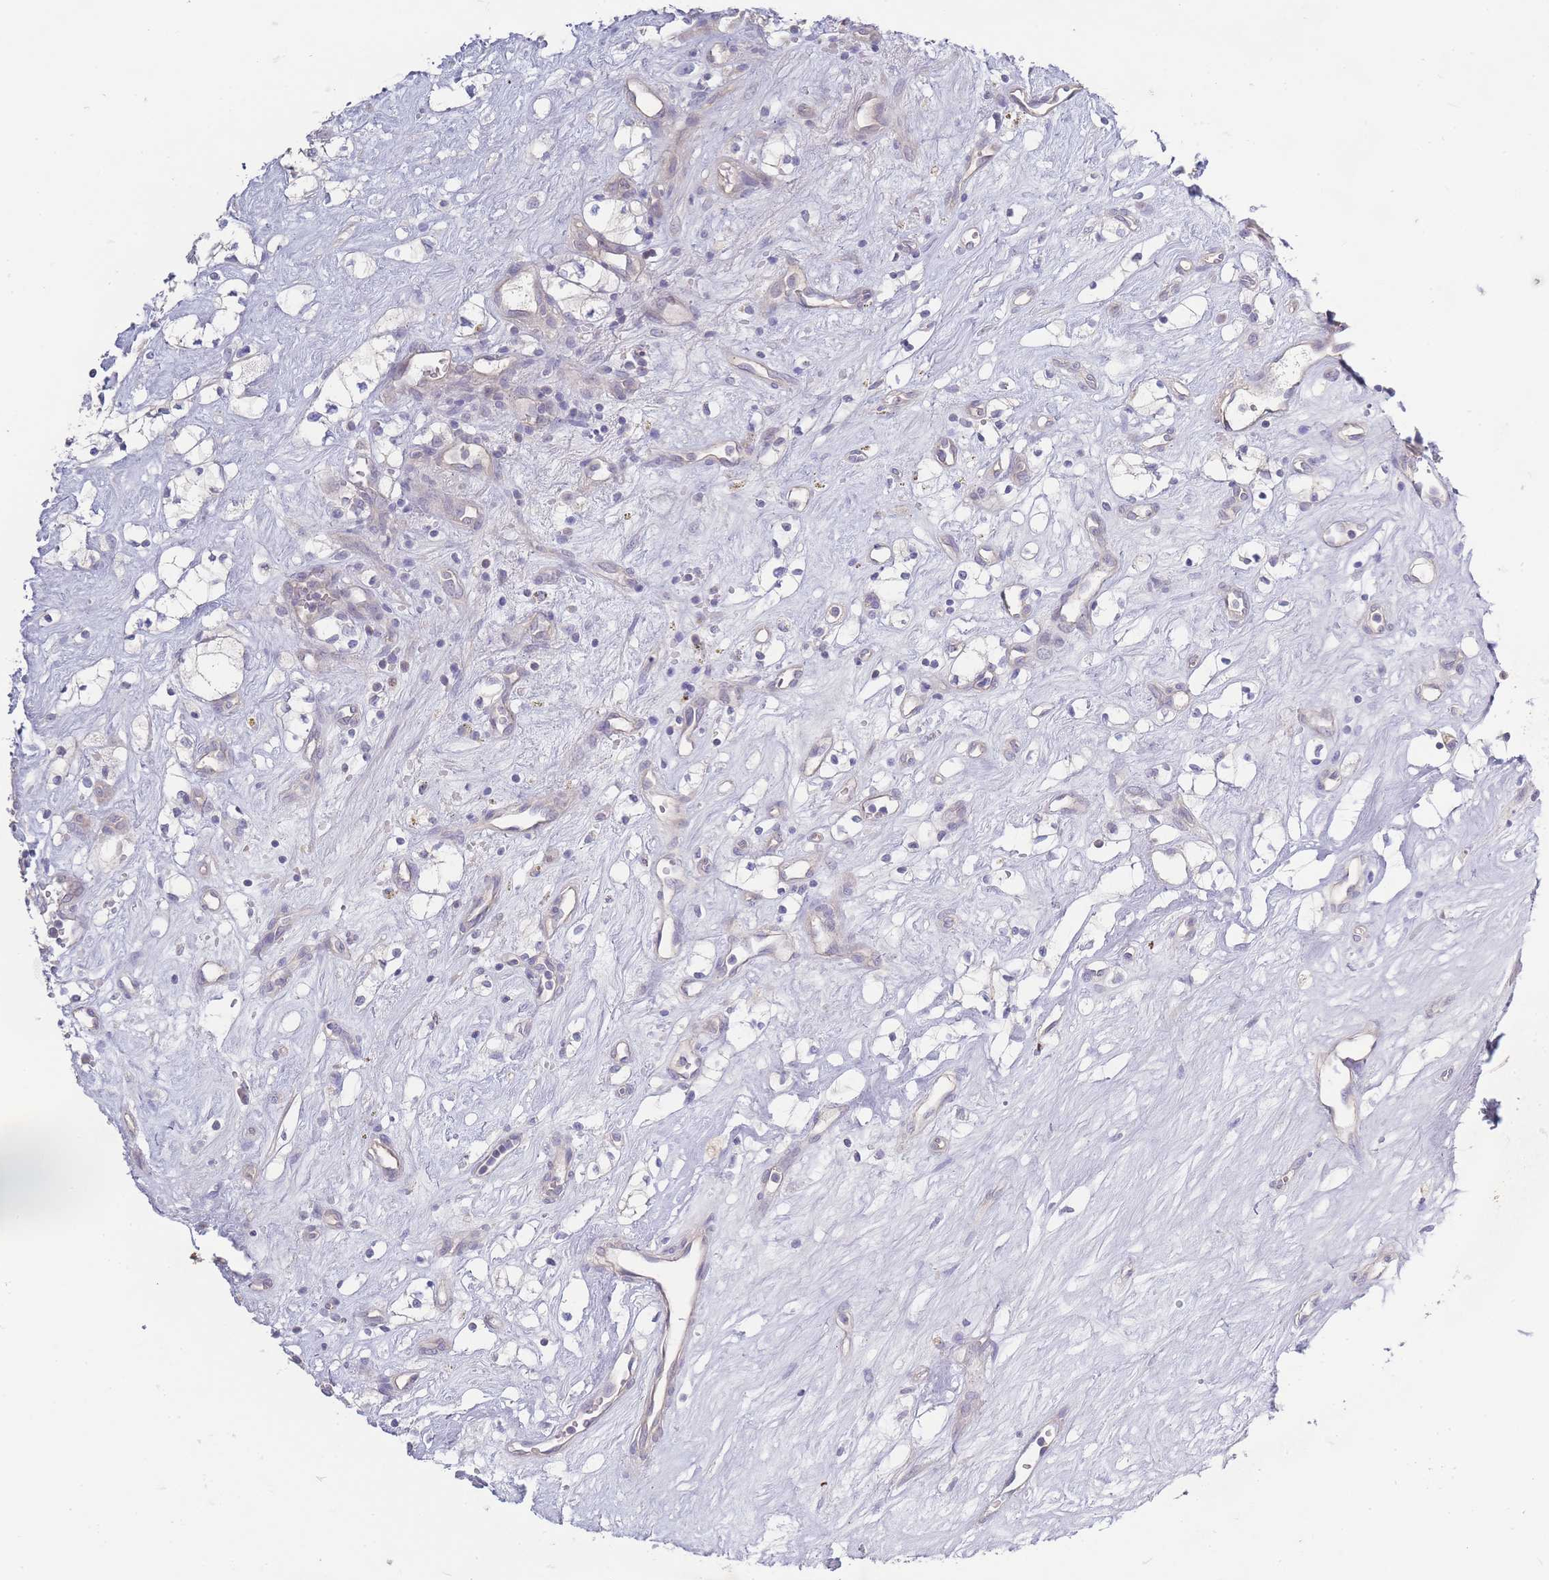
{"staining": {"intensity": "negative", "quantity": "none", "location": "none"}, "tissue": "renal cancer", "cell_type": "Tumor cells", "image_type": "cancer", "snomed": [{"axis": "morphology", "description": "Adenocarcinoma, NOS"}, {"axis": "topography", "description": "Kidney"}], "caption": "High magnification brightfield microscopy of adenocarcinoma (renal) stained with DAB (brown) and counterstained with hematoxylin (blue): tumor cells show no significant expression.", "gene": "SPHKAP", "patient": {"sex": "male", "age": 59}}